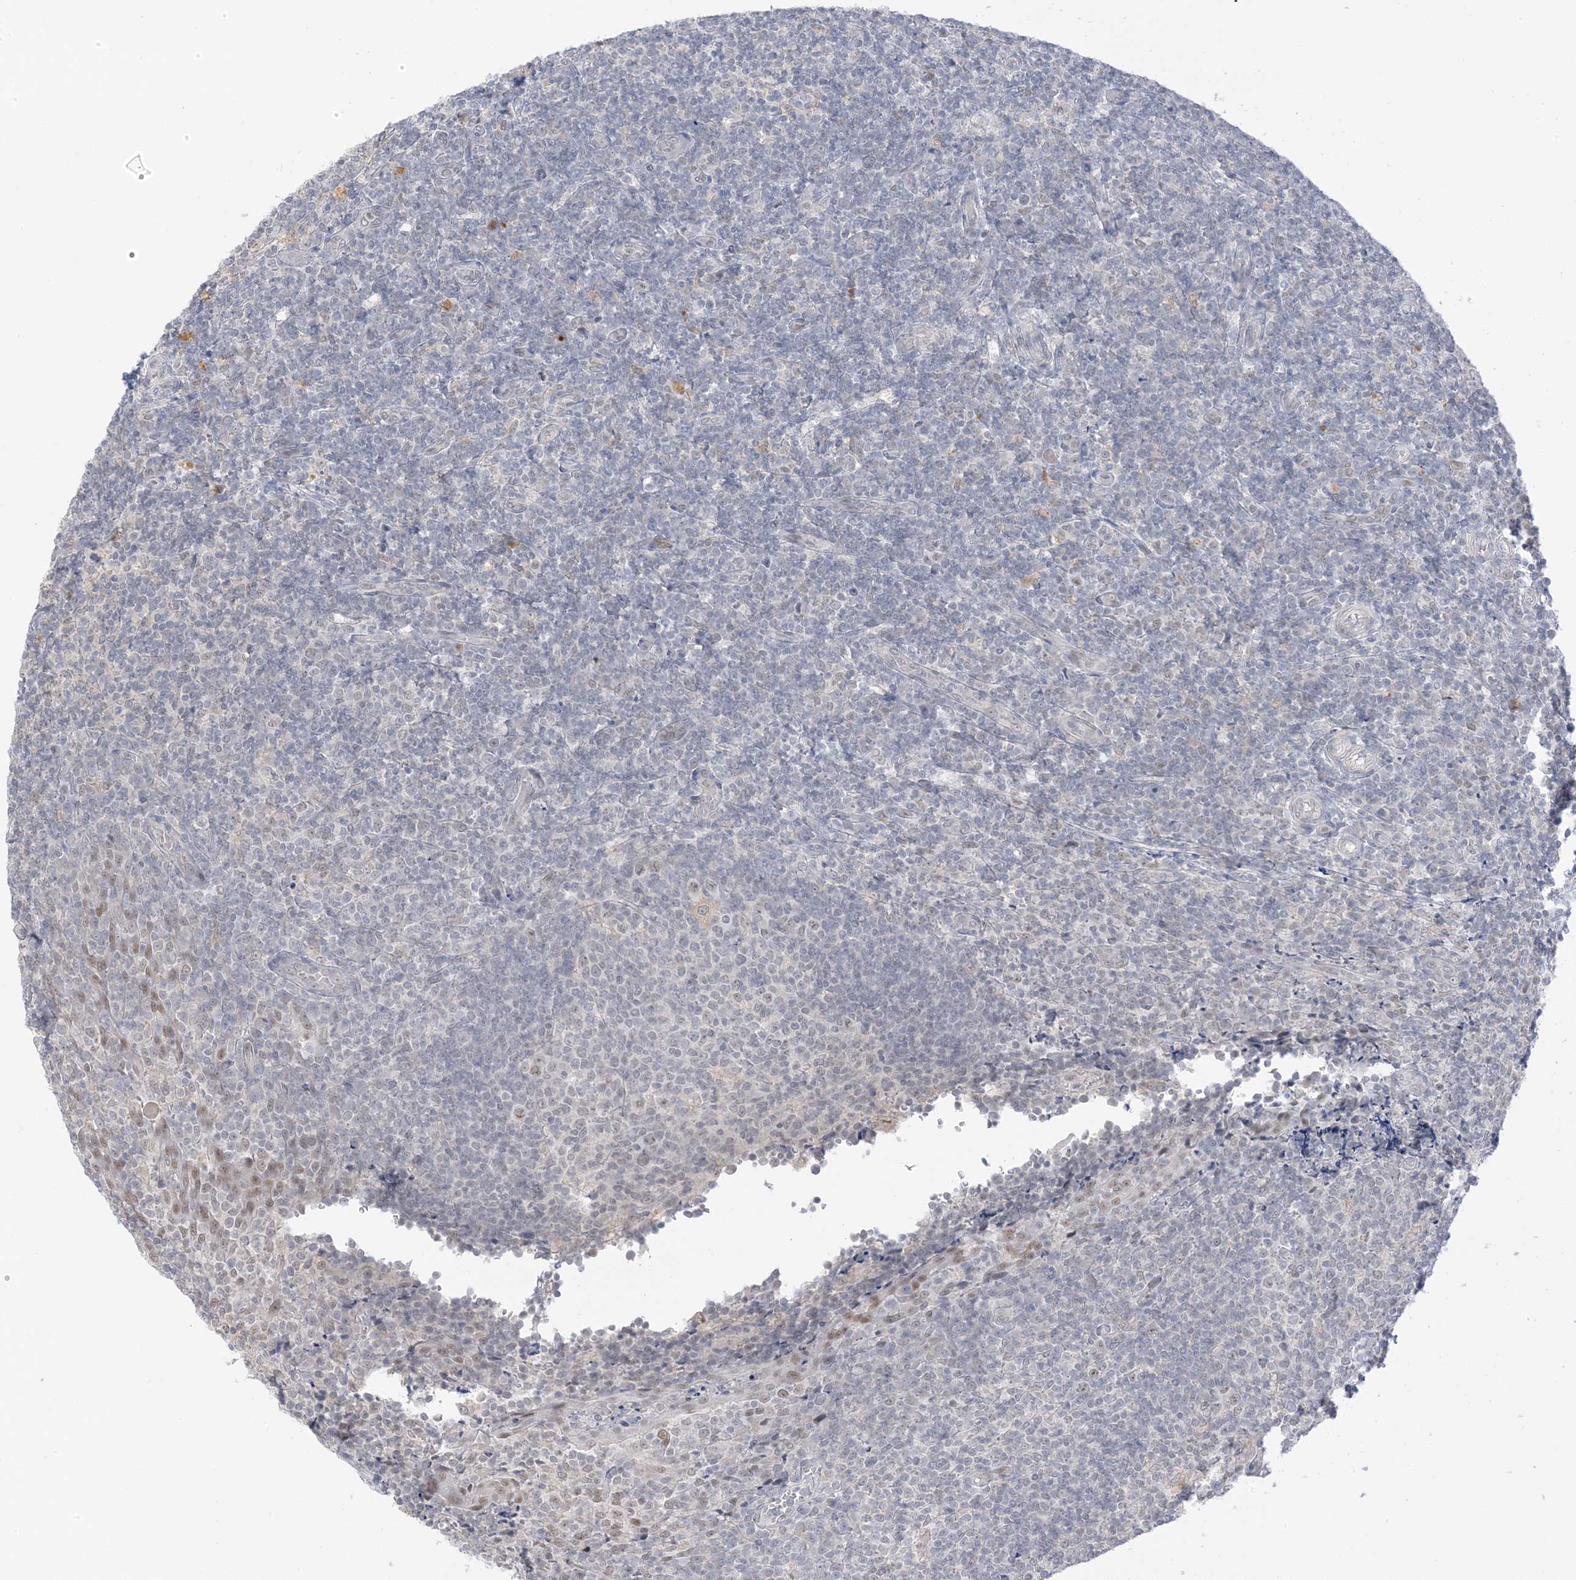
{"staining": {"intensity": "negative", "quantity": "none", "location": "none"}, "tissue": "tonsil", "cell_type": "Germinal center cells", "image_type": "normal", "snomed": [{"axis": "morphology", "description": "Normal tissue, NOS"}, {"axis": "topography", "description": "Tonsil"}], "caption": "DAB immunohistochemical staining of normal tonsil reveals no significant positivity in germinal center cells.", "gene": "MSL3", "patient": {"sex": "female", "age": 19}}